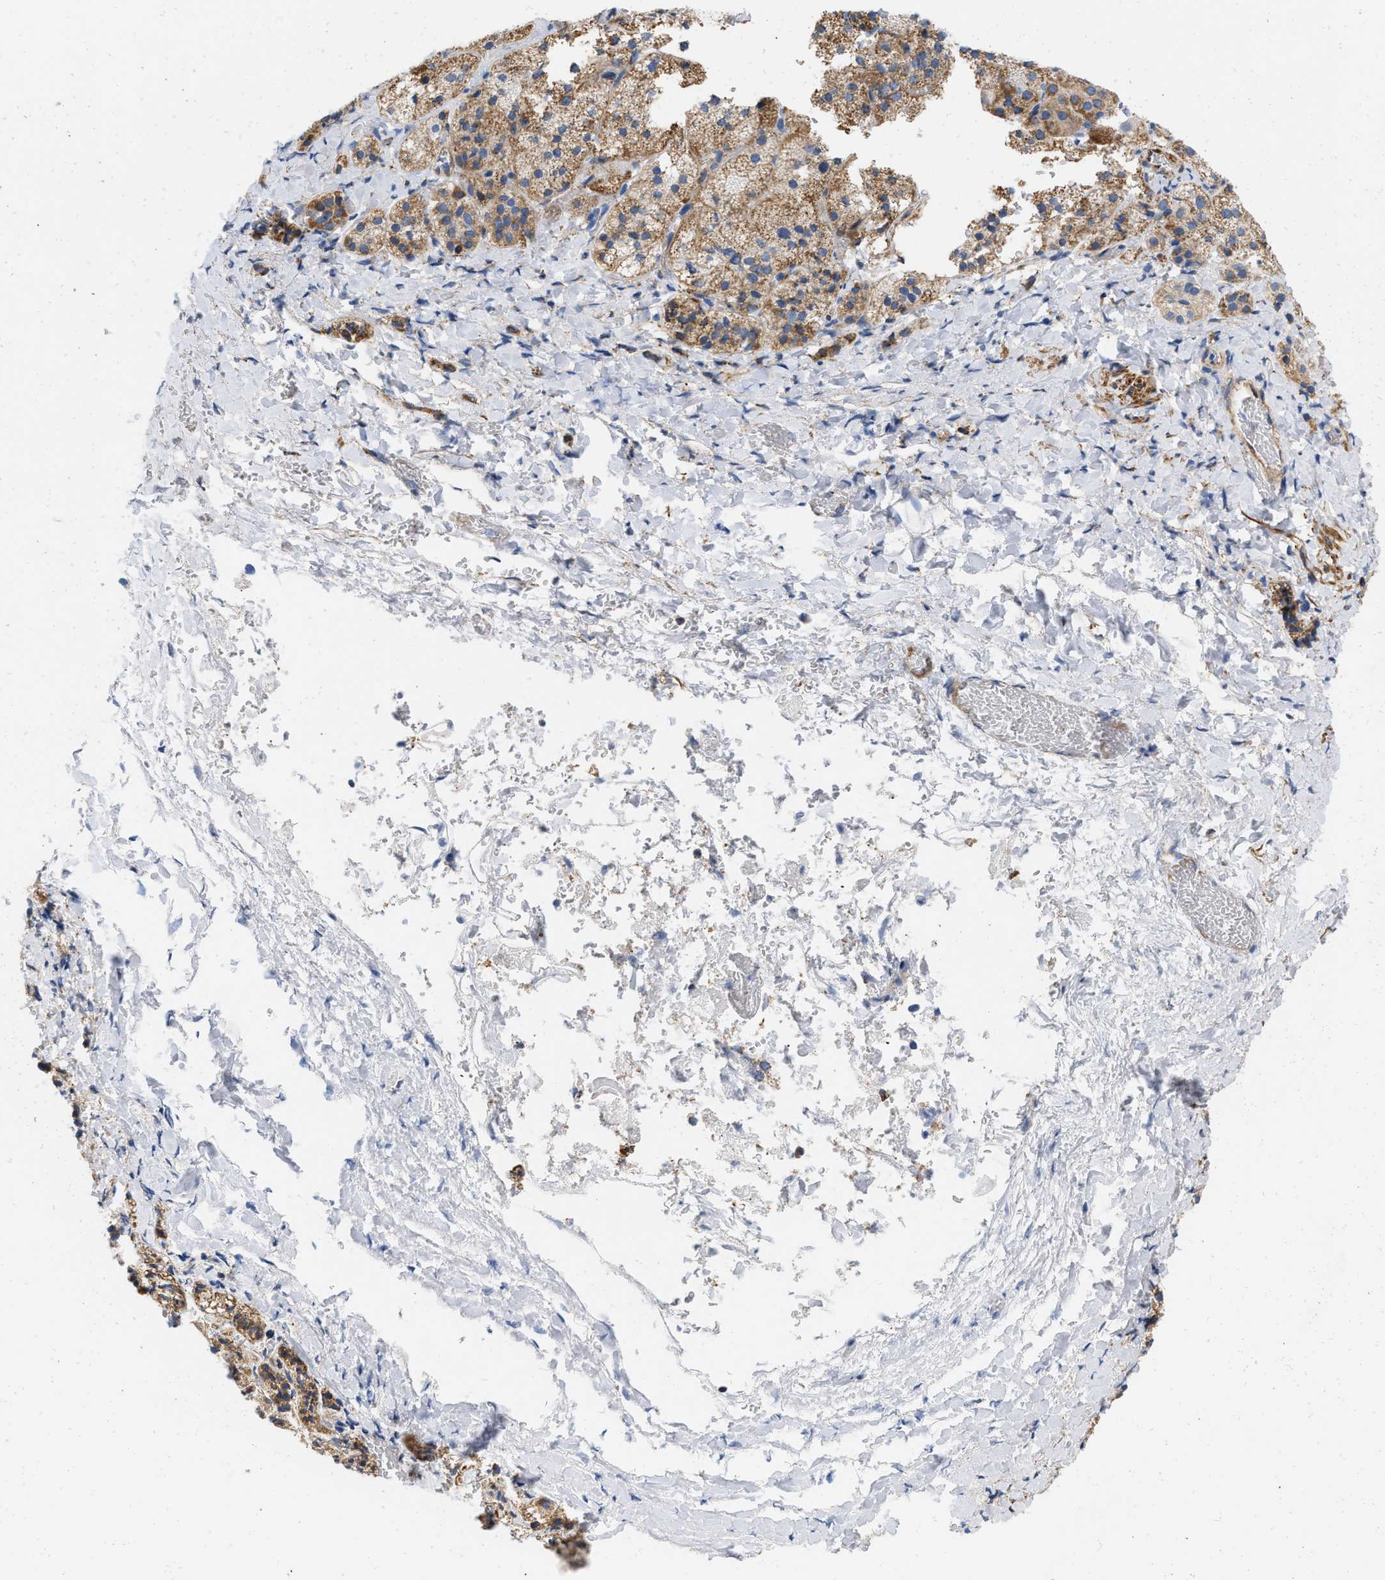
{"staining": {"intensity": "moderate", "quantity": ">75%", "location": "cytoplasmic/membranous"}, "tissue": "adrenal gland", "cell_type": "Glandular cells", "image_type": "normal", "snomed": [{"axis": "morphology", "description": "Normal tissue, NOS"}, {"axis": "topography", "description": "Adrenal gland"}], "caption": "High-power microscopy captured an immunohistochemistry (IHC) photomicrograph of benign adrenal gland, revealing moderate cytoplasmic/membranous staining in approximately >75% of glandular cells. The staining was performed using DAB to visualize the protein expression in brown, while the nuclei were stained in blue with hematoxylin (Magnification: 20x).", "gene": "GRB10", "patient": {"sex": "female", "age": 44}}